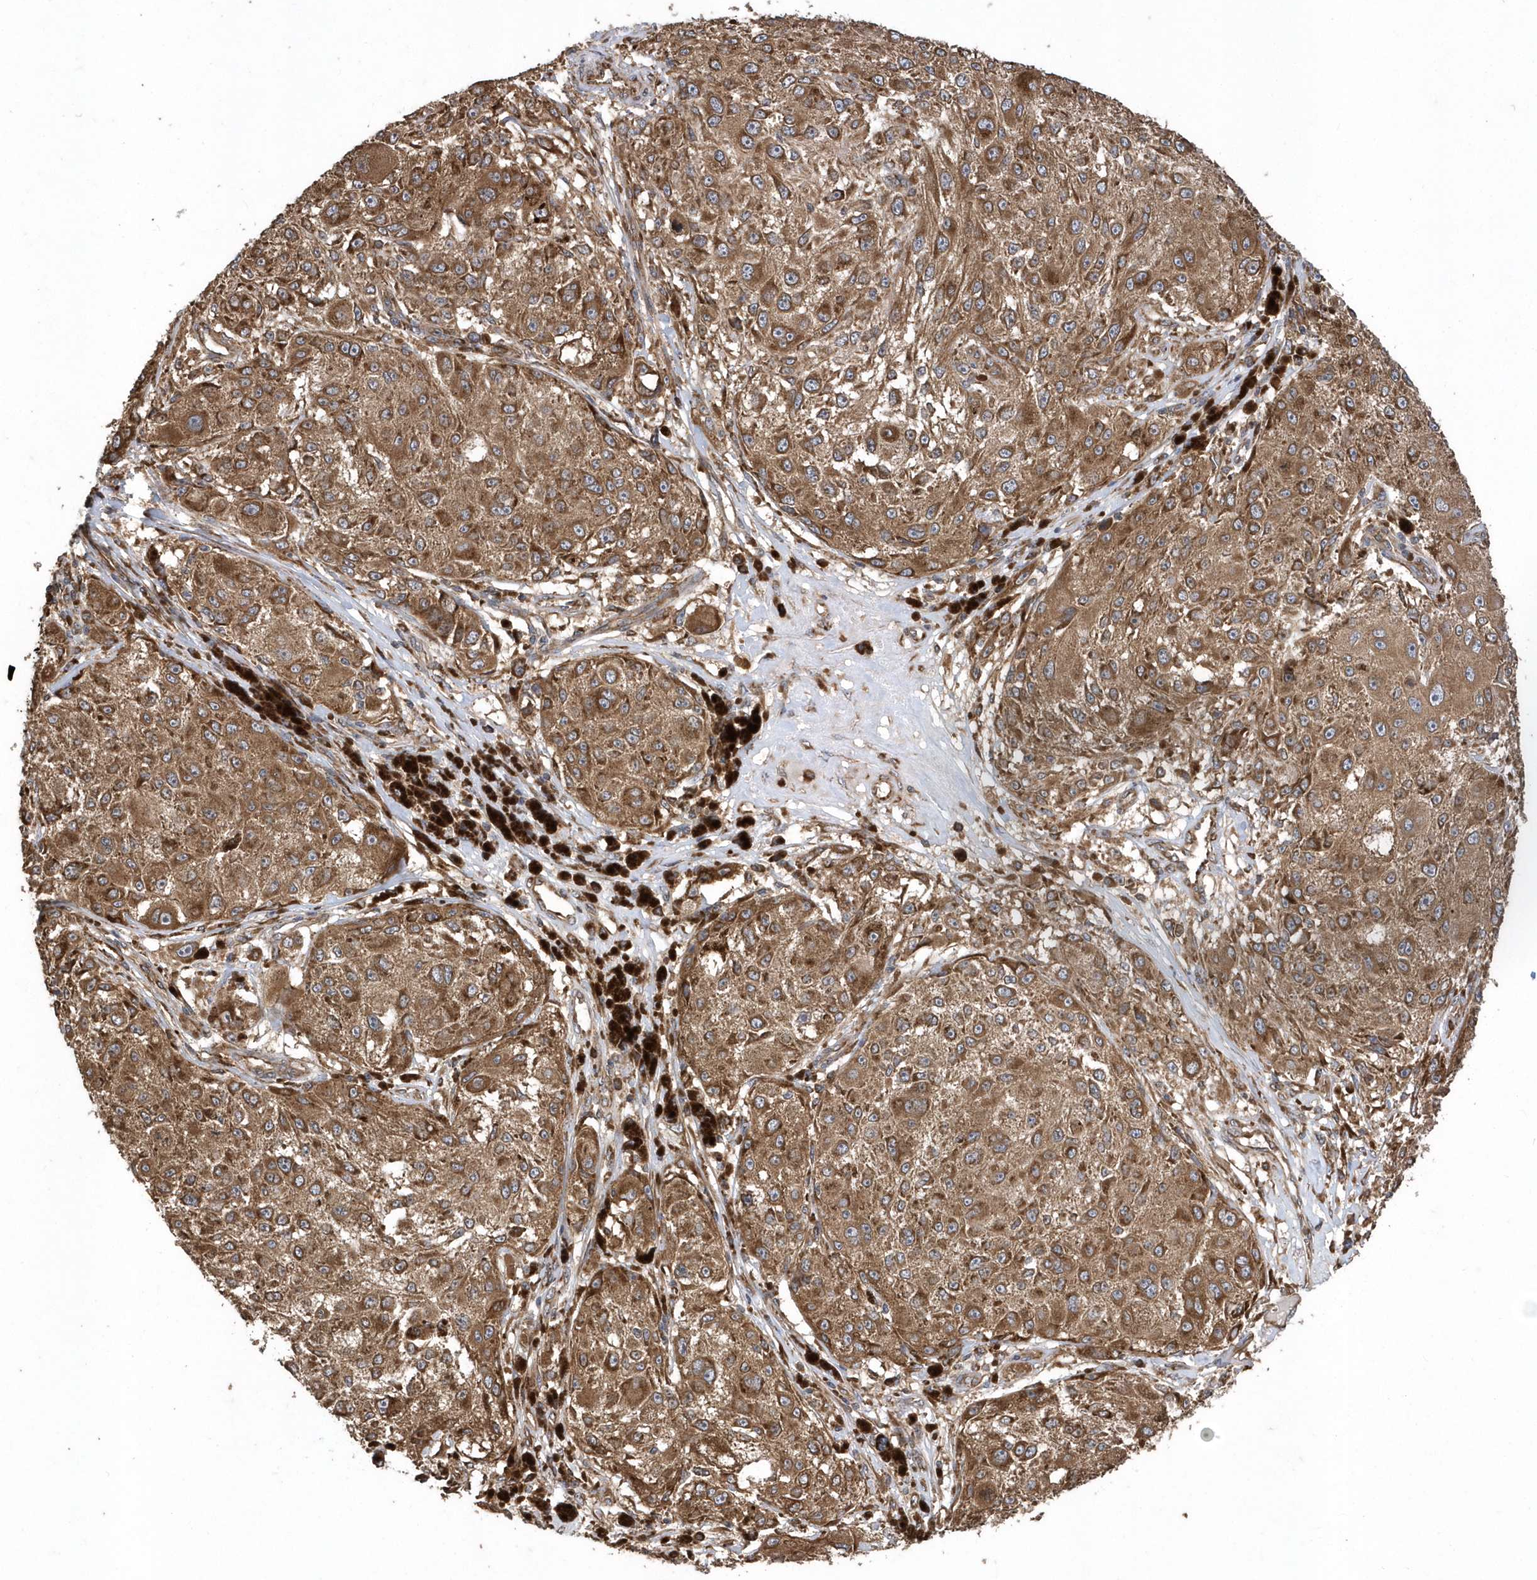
{"staining": {"intensity": "strong", "quantity": ">75%", "location": "cytoplasmic/membranous"}, "tissue": "melanoma", "cell_type": "Tumor cells", "image_type": "cancer", "snomed": [{"axis": "morphology", "description": "Necrosis, NOS"}, {"axis": "morphology", "description": "Malignant melanoma, NOS"}, {"axis": "topography", "description": "Skin"}], "caption": "Strong cytoplasmic/membranous expression for a protein is appreciated in approximately >75% of tumor cells of melanoma using IHC.", "gene": "WASHC5", "patient": {"sex": "female", "age": 87}}